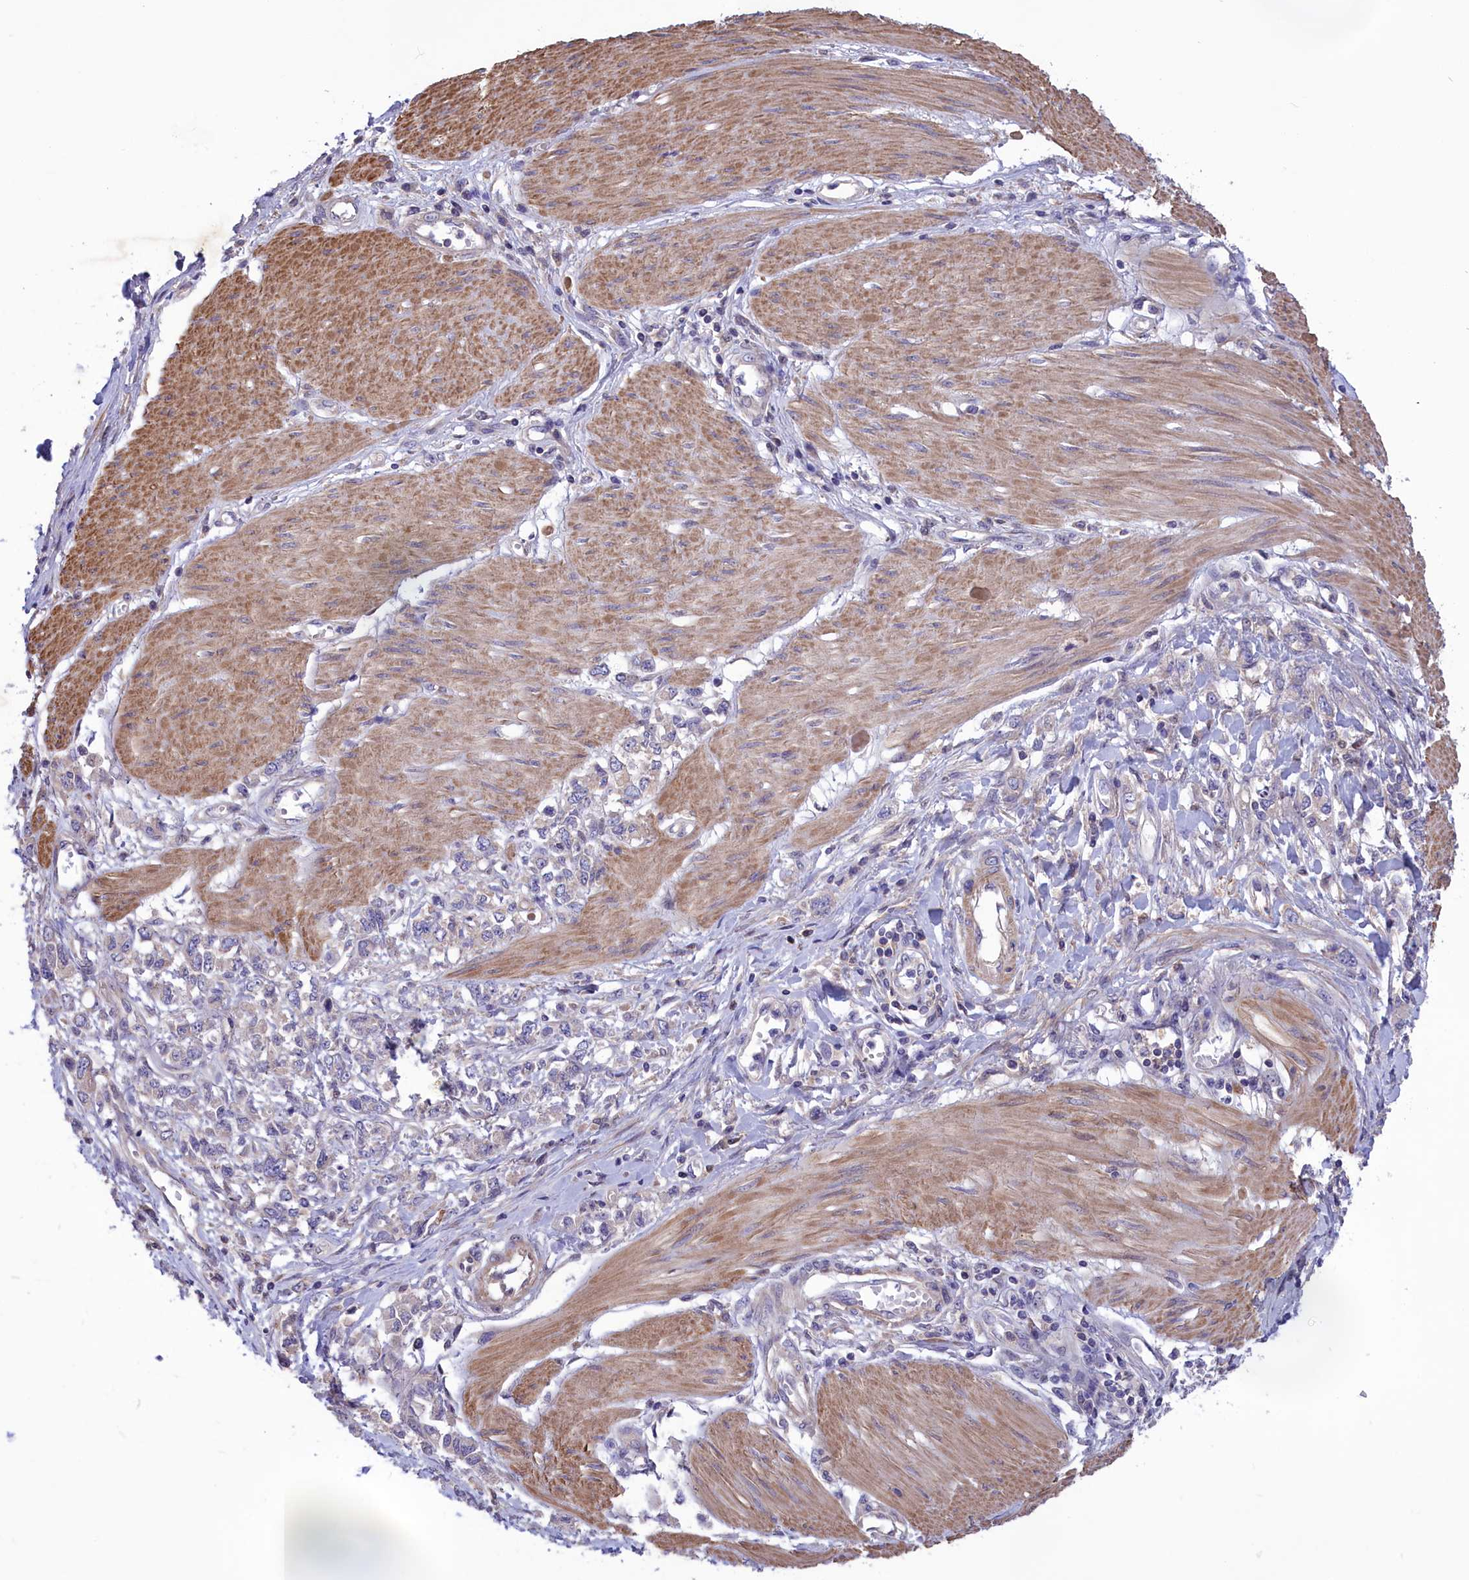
{"staining": {"intensity": "negative", "quantity": "none", "location": "none"}, "tissue": "stomach cancer", "cell_type": "Tumor cells", "image_type": "cancer", "snomed": [{"axis": "morphology", "description": "Adenocarcinoma, NOS"}, {"axis": "topography", "description": "Stomach"}], "caption": "This histopathology image is of stomach adenocarcinoma stained with IHC to label a protein in brown with the nuclei are counter-stained blue. There is no expression in tumor cells.", "gene": "AMDHD2", "patient": {"sex": "female", "age": 76}}